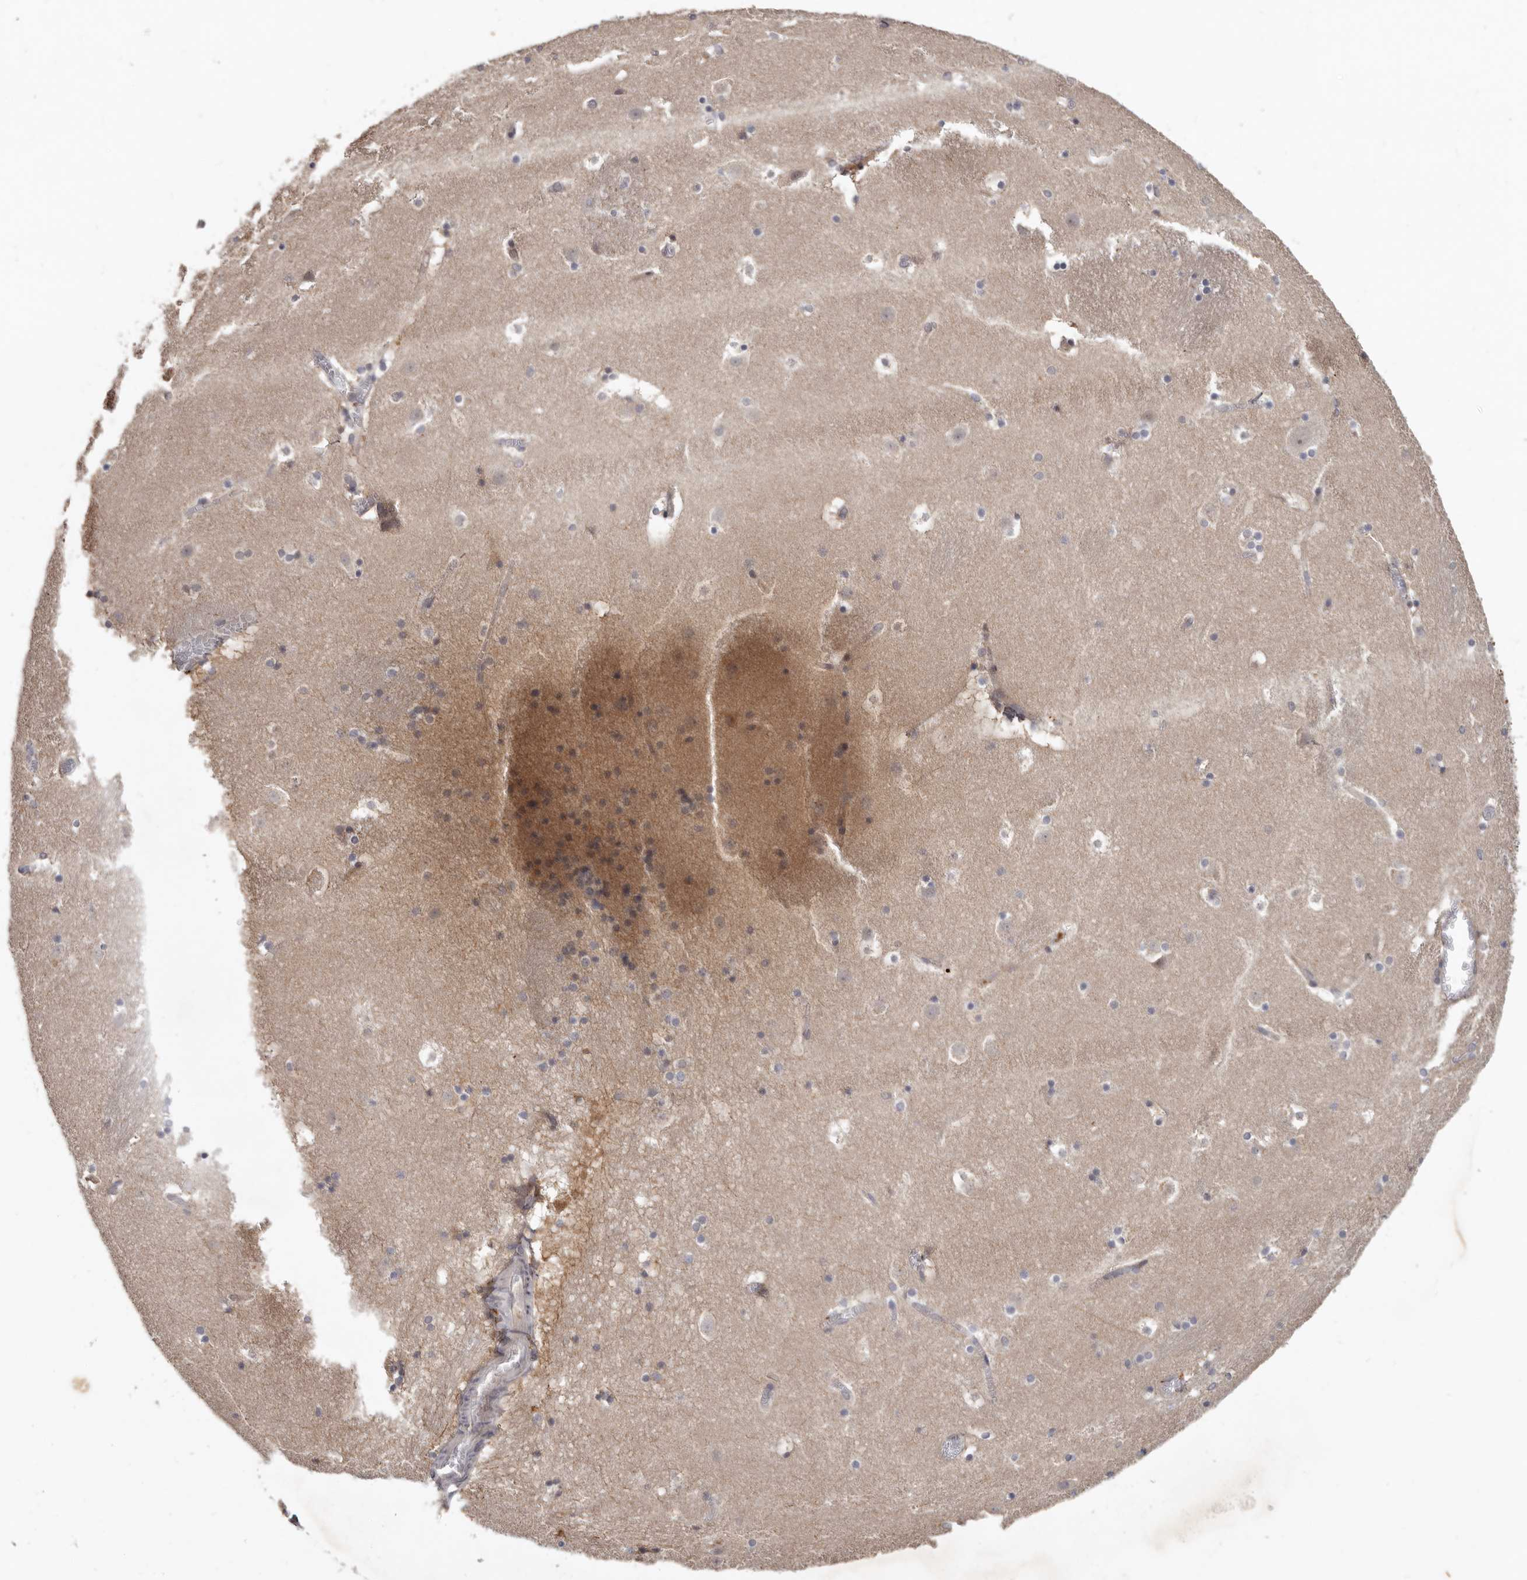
{"staining": {"intensity": "negative", "quantity": "none", "location": "none"}, "tissue": "caudate", "cell_type": "Glial cells", "image_type": "normal", "snomed": [{"axis": "morphology", "description": "Normal tissue, NOS"}, {"axis": "topography", "description": "Lateral ventricle wall"}], "caption": "Immunohistochemistry of unremarkable caudate reveals no expression in glial cells.", "gene": "NMUR1", "patient": {"sex": "male", "age": 45}}